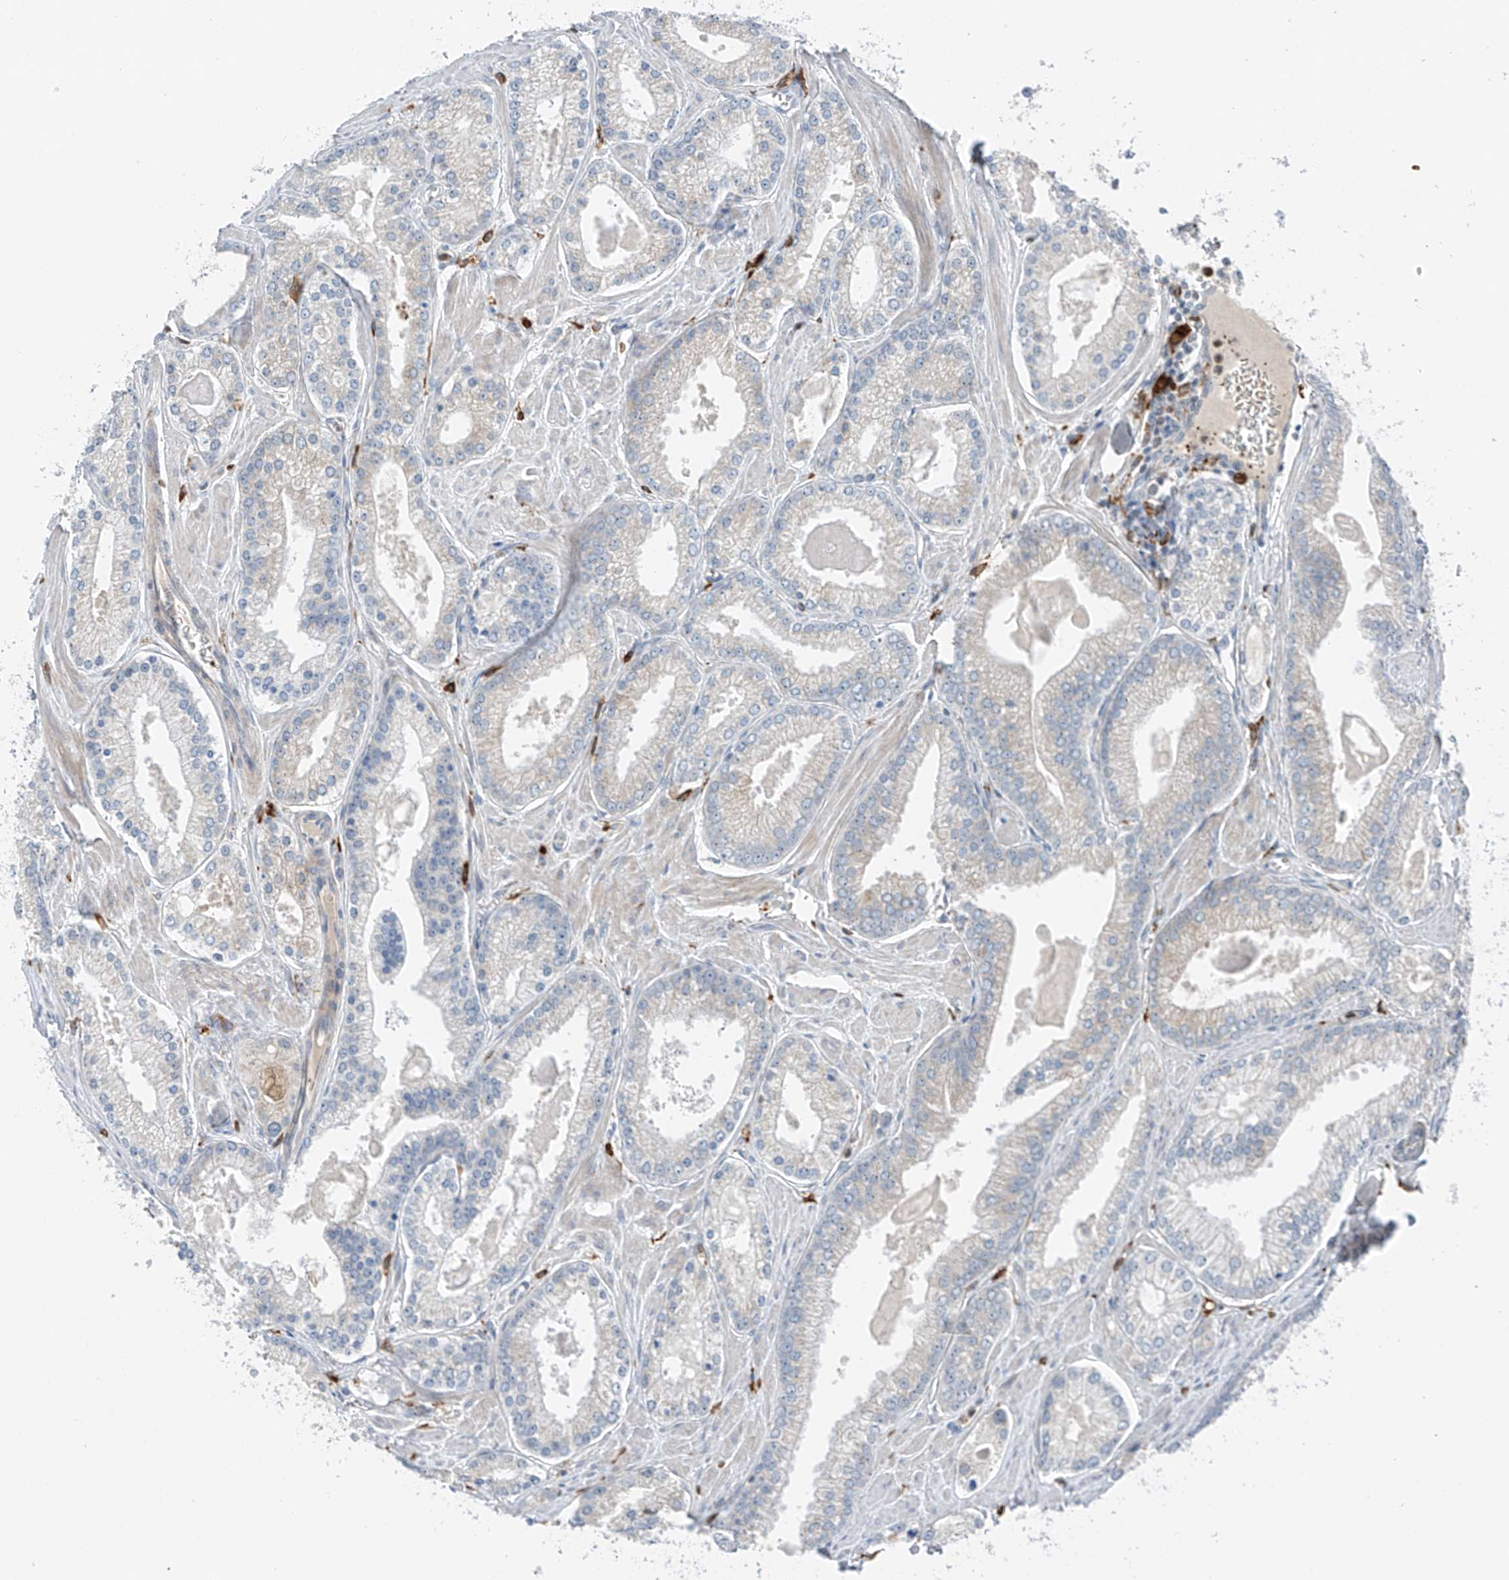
{"staining": {"intensity": "weak", "quantity": "<25%", "location": "cytoplasmic/membranous"}, "tissue": "prostate cancer", "cell_type": "Tumor cells", "image_type": "cancer", "snomed": [{"axis": "morphology", "description": "Adenocarcinoma, Low grade"}, {"axis": "topography", "description": "Prostate"}], "caption": "High magnification brightfield microscopy of prostate adenocarcinoma (low-grade) stained with DAB (3,3'-diaminobenzidine) (brown) and counterstained with hematoxylin (blue): tumor cells show no significant expression.", "gene": "TBXAS1", "patient": {"sex": "male", "age": 54}}